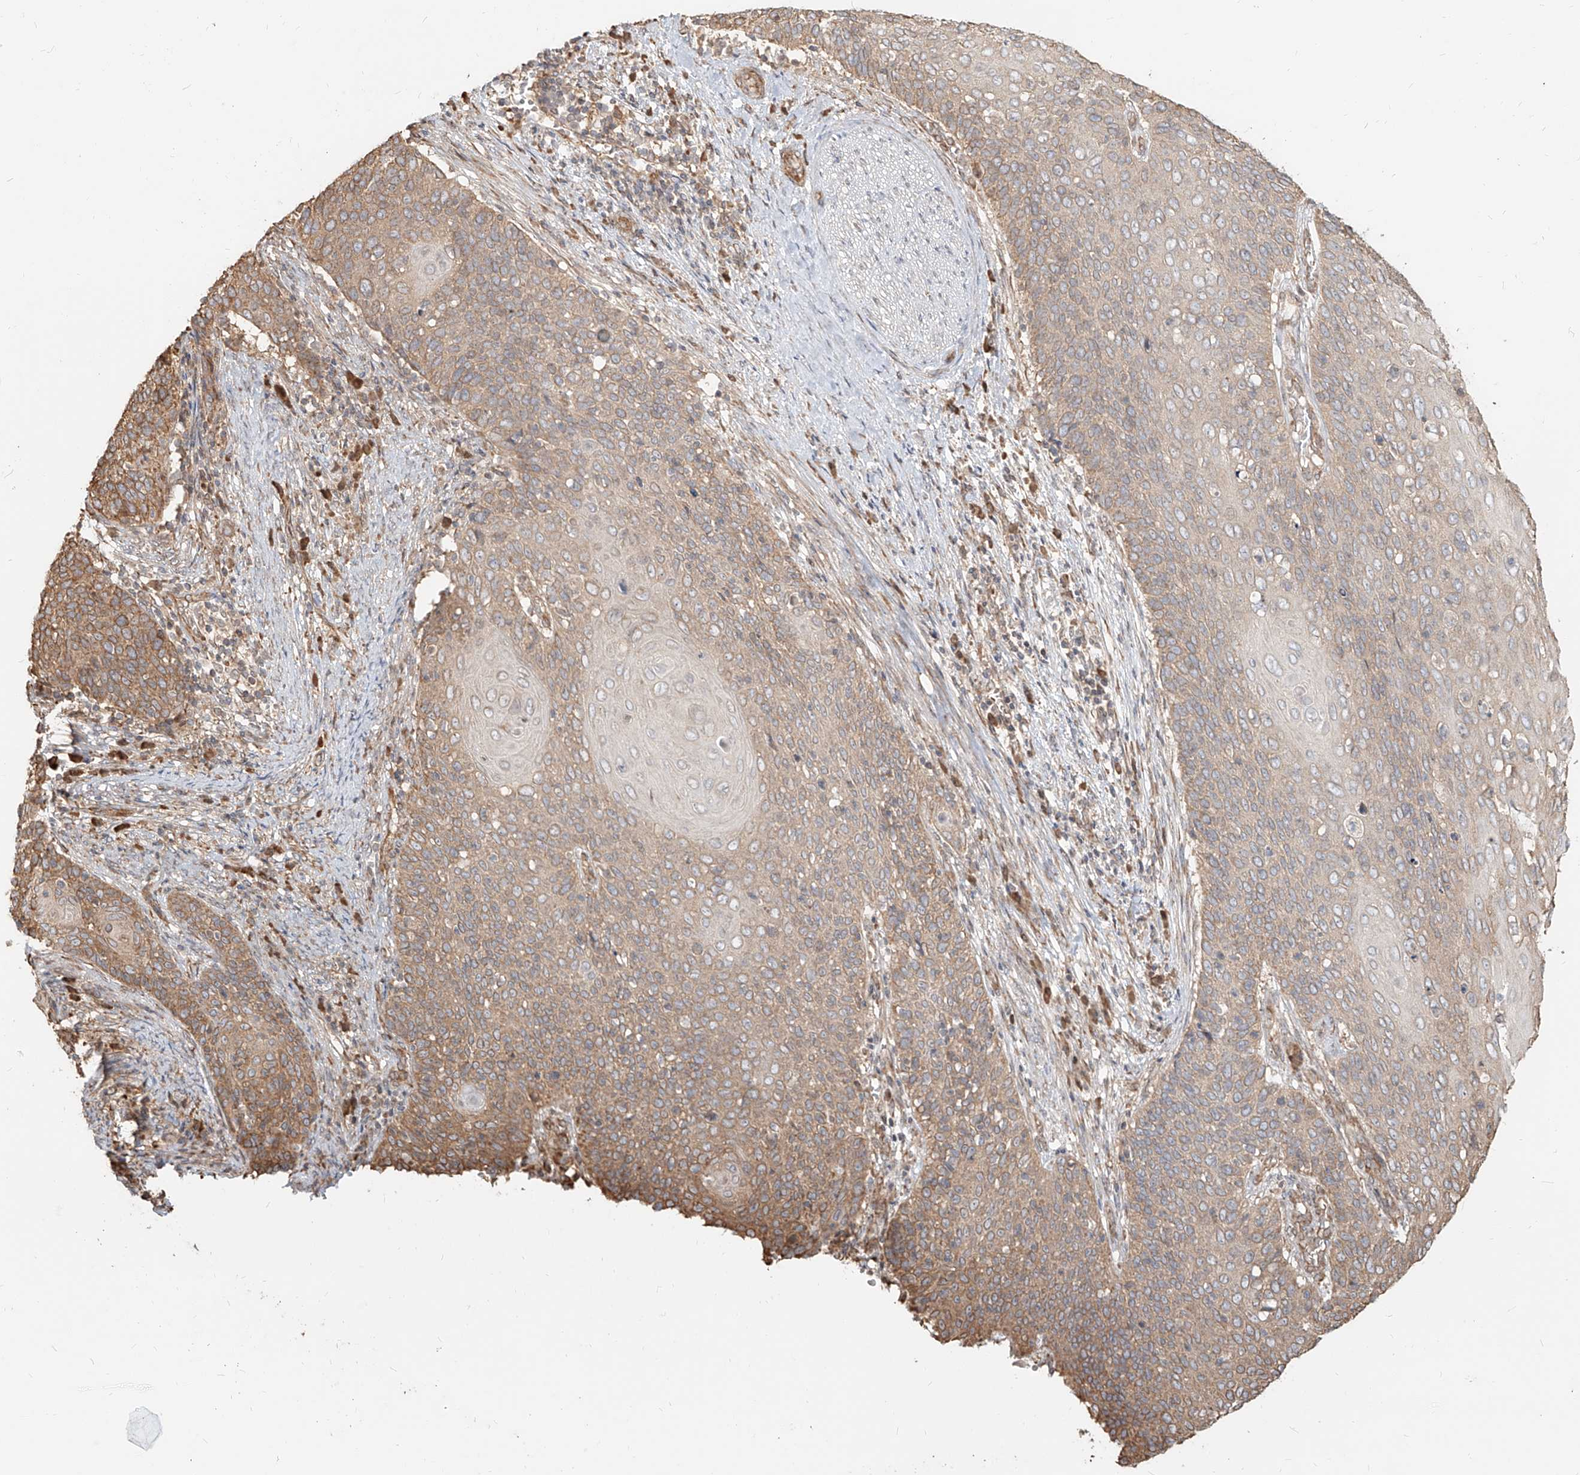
{"staining": {"intensity": "moderate", "quantity": "25%-75%", "location": "cytoplasmic/membranous"}, "tissue": "cervical cancer", "cell_type": "Tumor cells", "image_type": "cancer", "snomed": [{"axis": "morphology", "description": "Squamous cell carcinoma, NOS"}, {"axis": "topography", "description": "Cervix"}], "caption": "Tumor cells demonstrate medium levels of moderate cytoplasmic/membranous positivity in about 25%-75% of cells in human cervical cancer.", "gene": "UBE2K", "patient": {"sex": "female", "age": 39}}